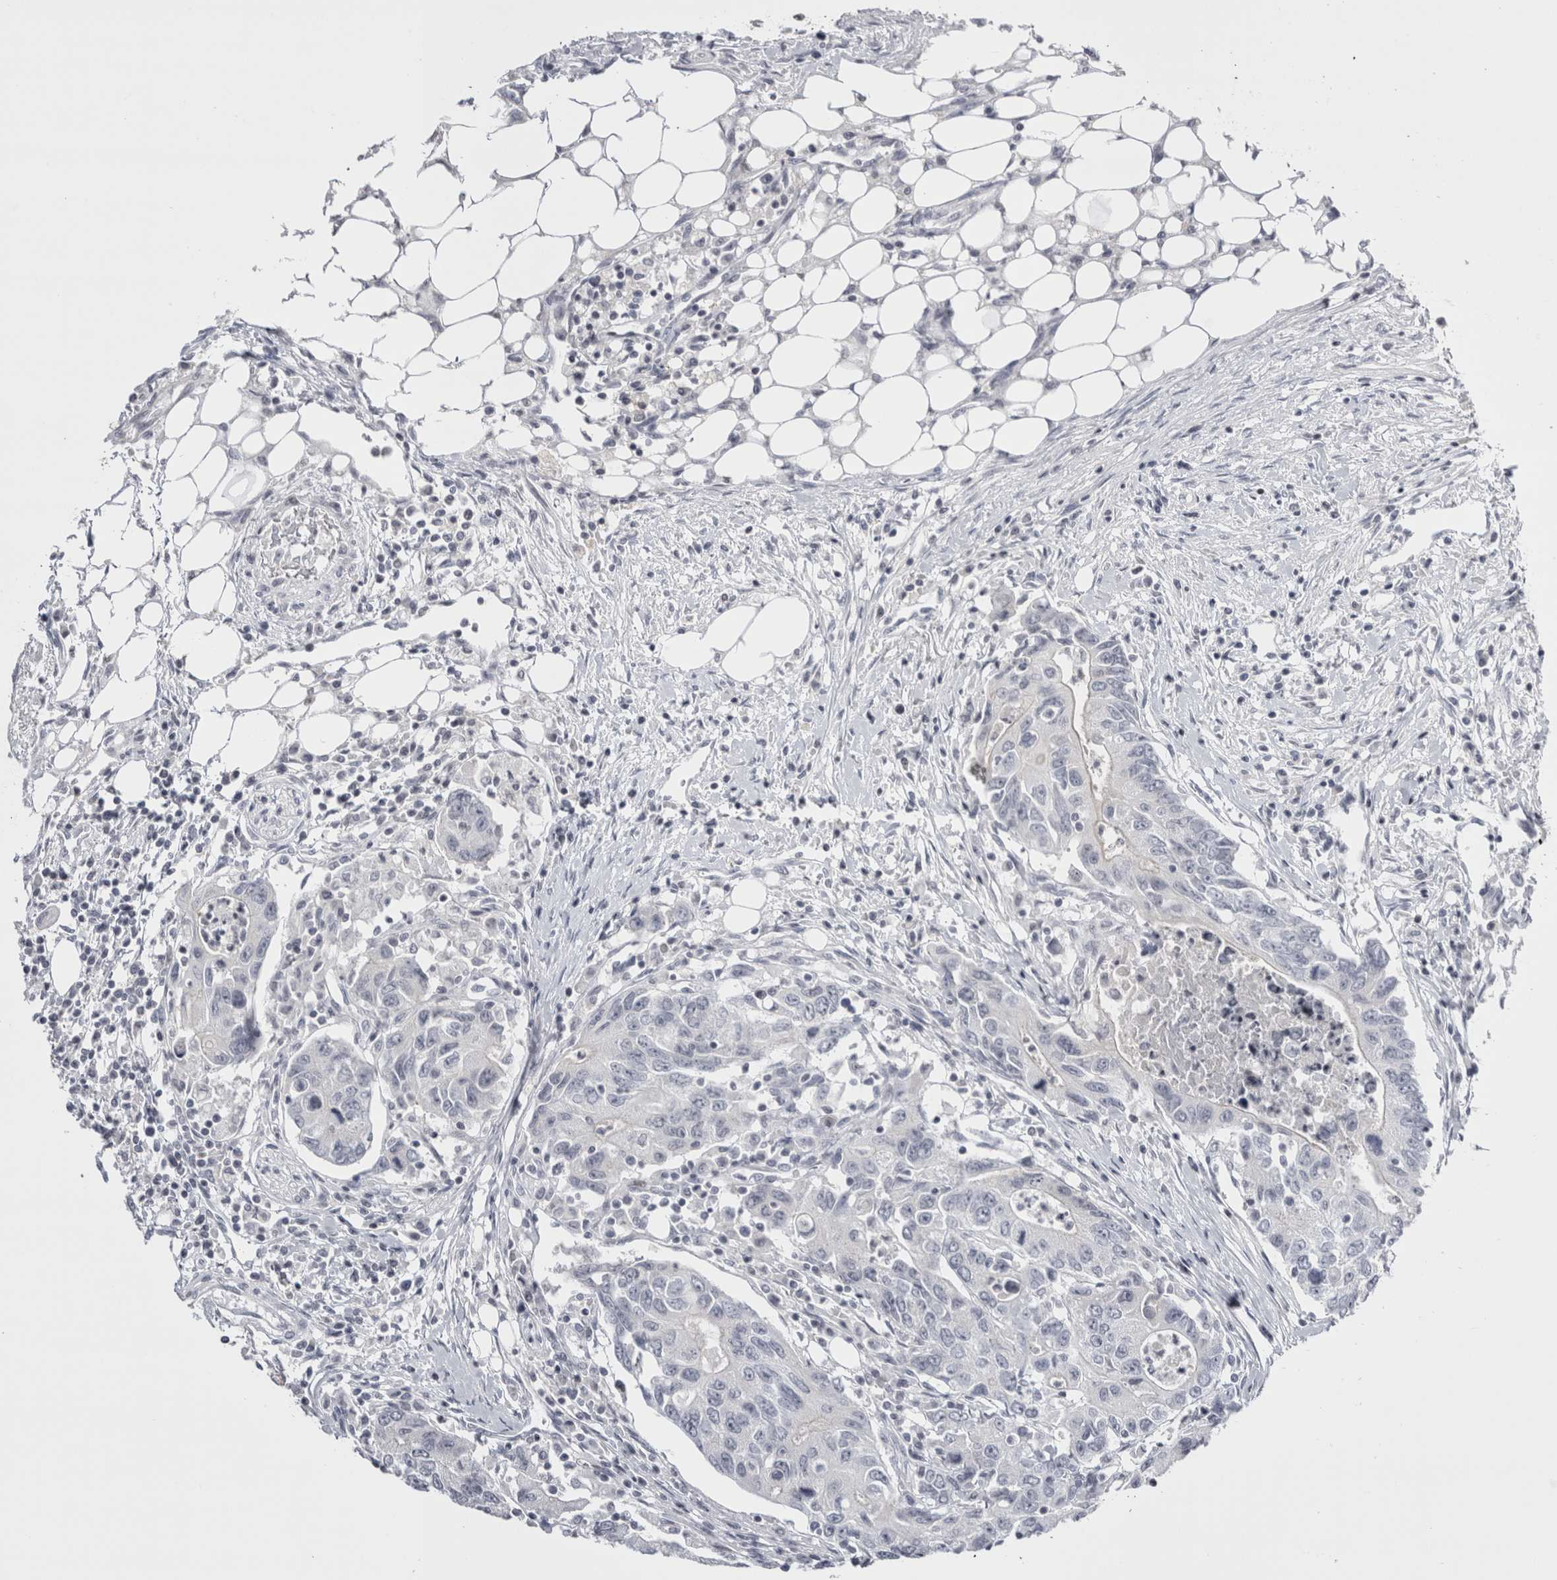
{"staining": {"intensity": "negative", "quantity": "none", "location": "none"}, "tissue": "colorectal cancer", "cell_type": "Tumor cells", "image_type": "cancer", "snomed": [{"axis": "morphology", "description": "Adenocarcinoma, NOS"}, {"axis": "topography", "description": "Colon"}], "caption": "Tumor cells show no significant protein staining in colorectal cancer. (Stains: DAB (3,3'-diaminobenzidine) immunohistochemistry (IHC) with hematoxylin counter stain, Microscopy: brightfield microscopy at high magnification).", "gene": "FNDC8", "patient": {"sex": "female", "age": 77}}